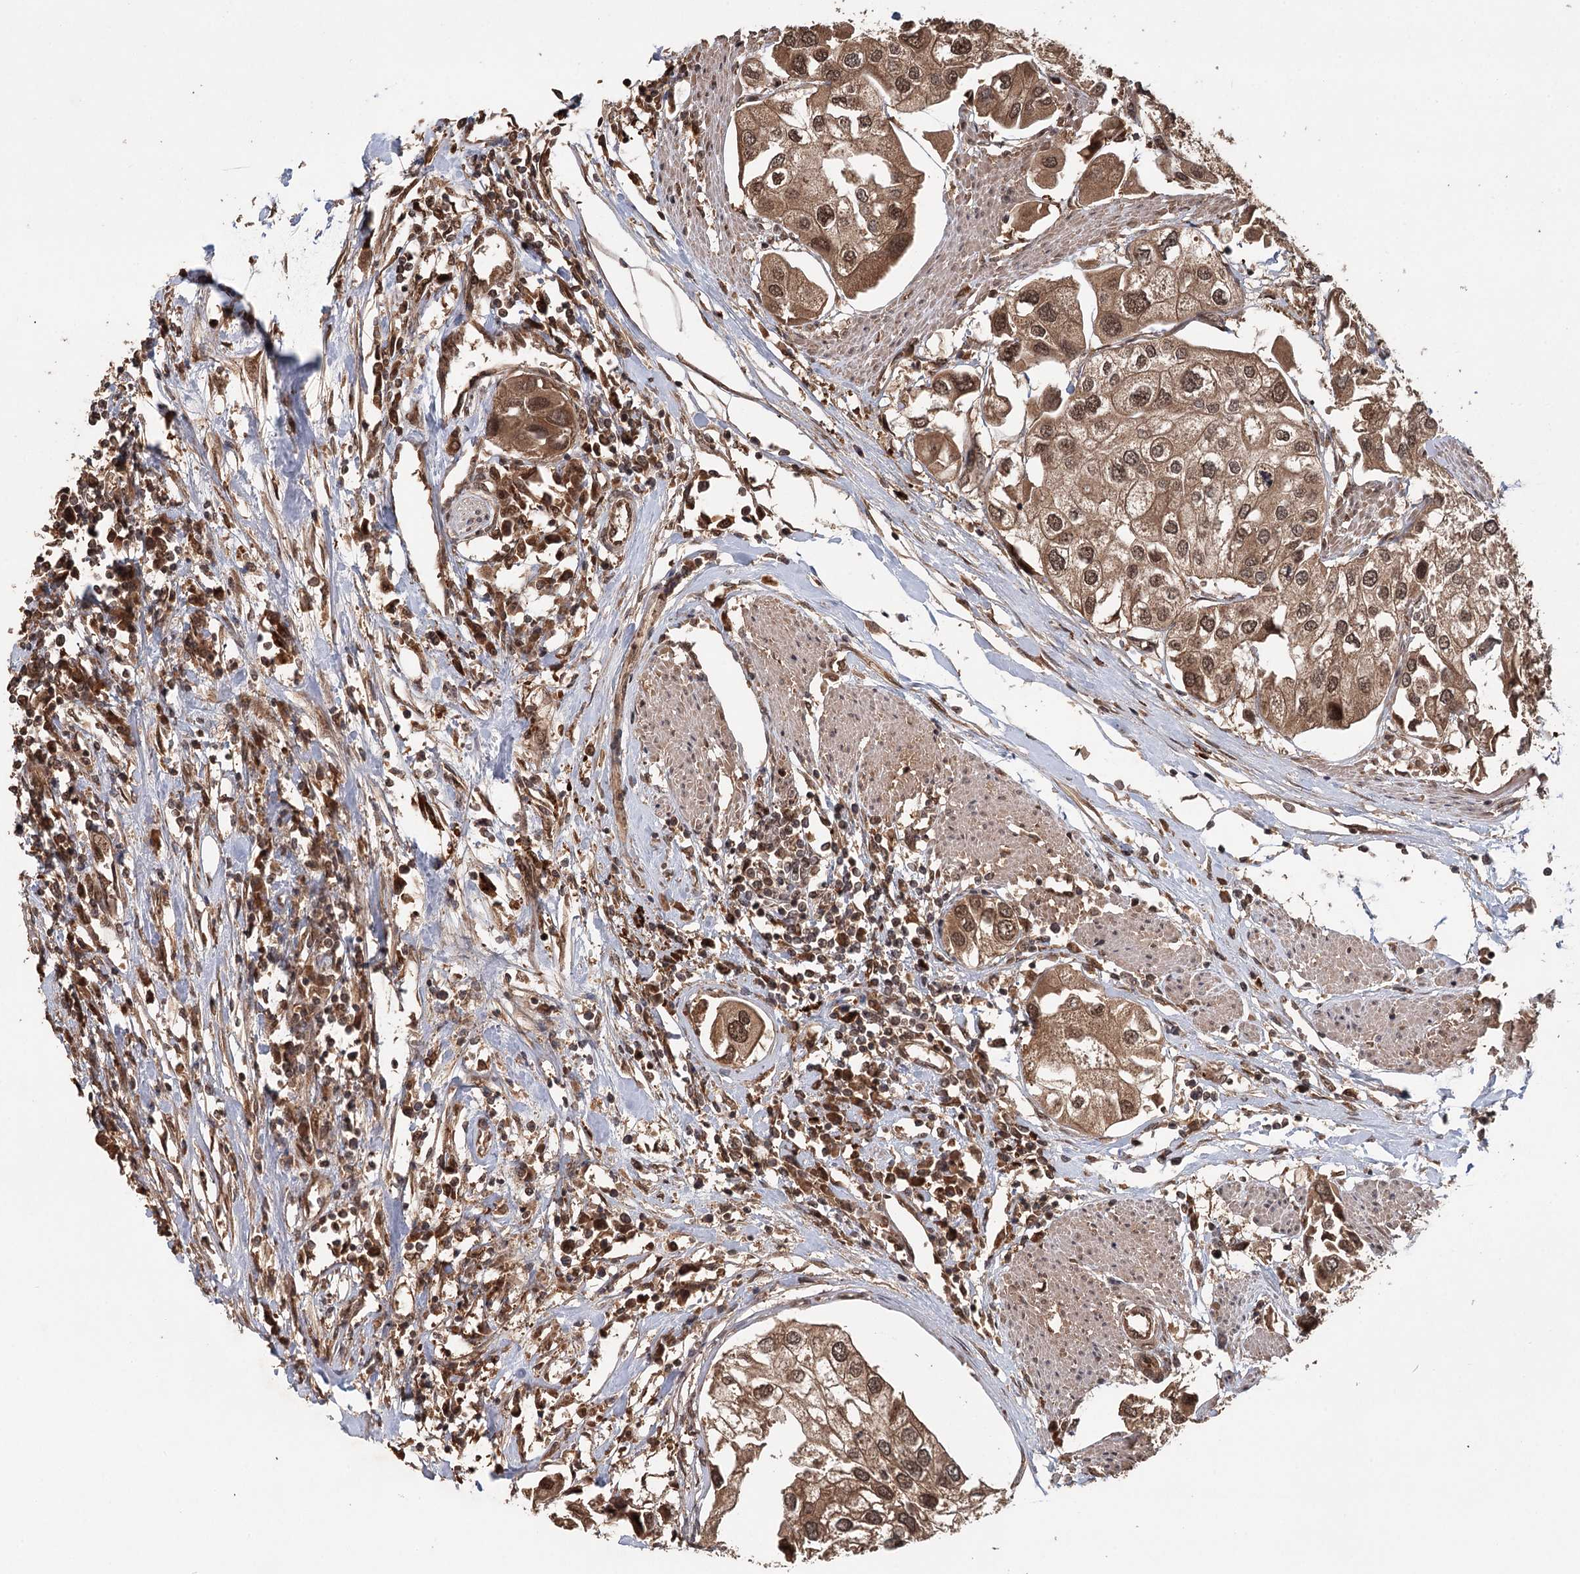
{"staining": {"intensity": "moderate", "quantity": ">75%", "location": "cytoplasmic/membranous,nuclear"}, "tissue": "urothelial cancer", "cell_type": "Tumor cells", "image_type": "cancer", "snomed": [{"axis": "morphology", "description": "Urothelial carcinoma, High grade"}, {"axis": "topography", "description": "Urinary bladder"}], "caption": "The micrograph displays immunohistochemical staining of urothelial cancer. There is moderate cytoplasmic/membranous and nuclear expression is present in about >75% of tumor cells.", "gene": "N6AMT1", "patient": {"sex": "male", "age": 64}}